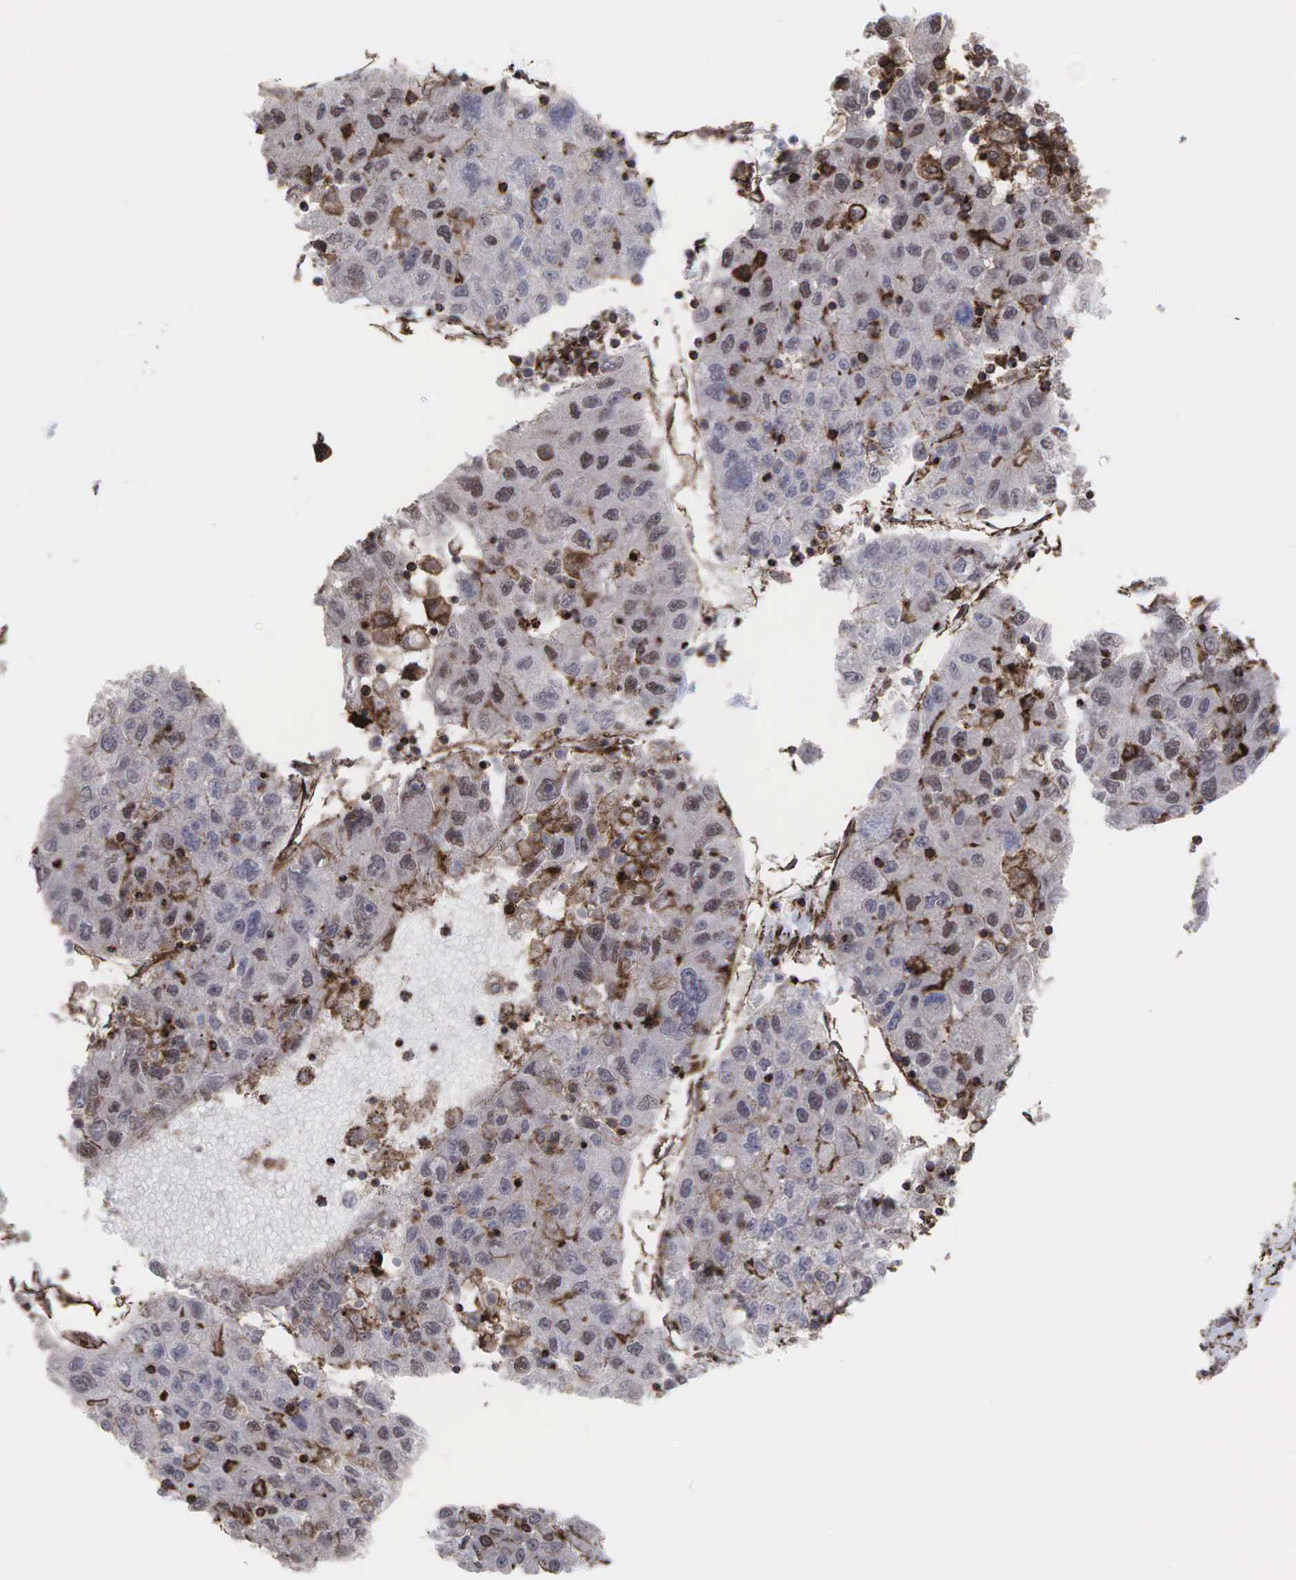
{"staining": {"intensity": "moderate", "quantity": "<25%", "location": "cytoplasmic/membranous"}, "tissue": "liver cancer", "cell_type": "Tumor cells", "image_type": "cancer", "snomed": [{"axis": "morphology", "description": "Carcinoma, Hepatocellular, NOS"}, {"axis": "topography", "description": "Liver"}], "caption": "A high-resolution photomicrograph shows immunohistochemistry staining of liver hepatocellular carcinoma, which exhibits moderate cytoplasmic/membranous expression in approximately <25% of tumor cells.", "gene": "GPRASP1", "patient": {"sex": "male", "age": 49}}